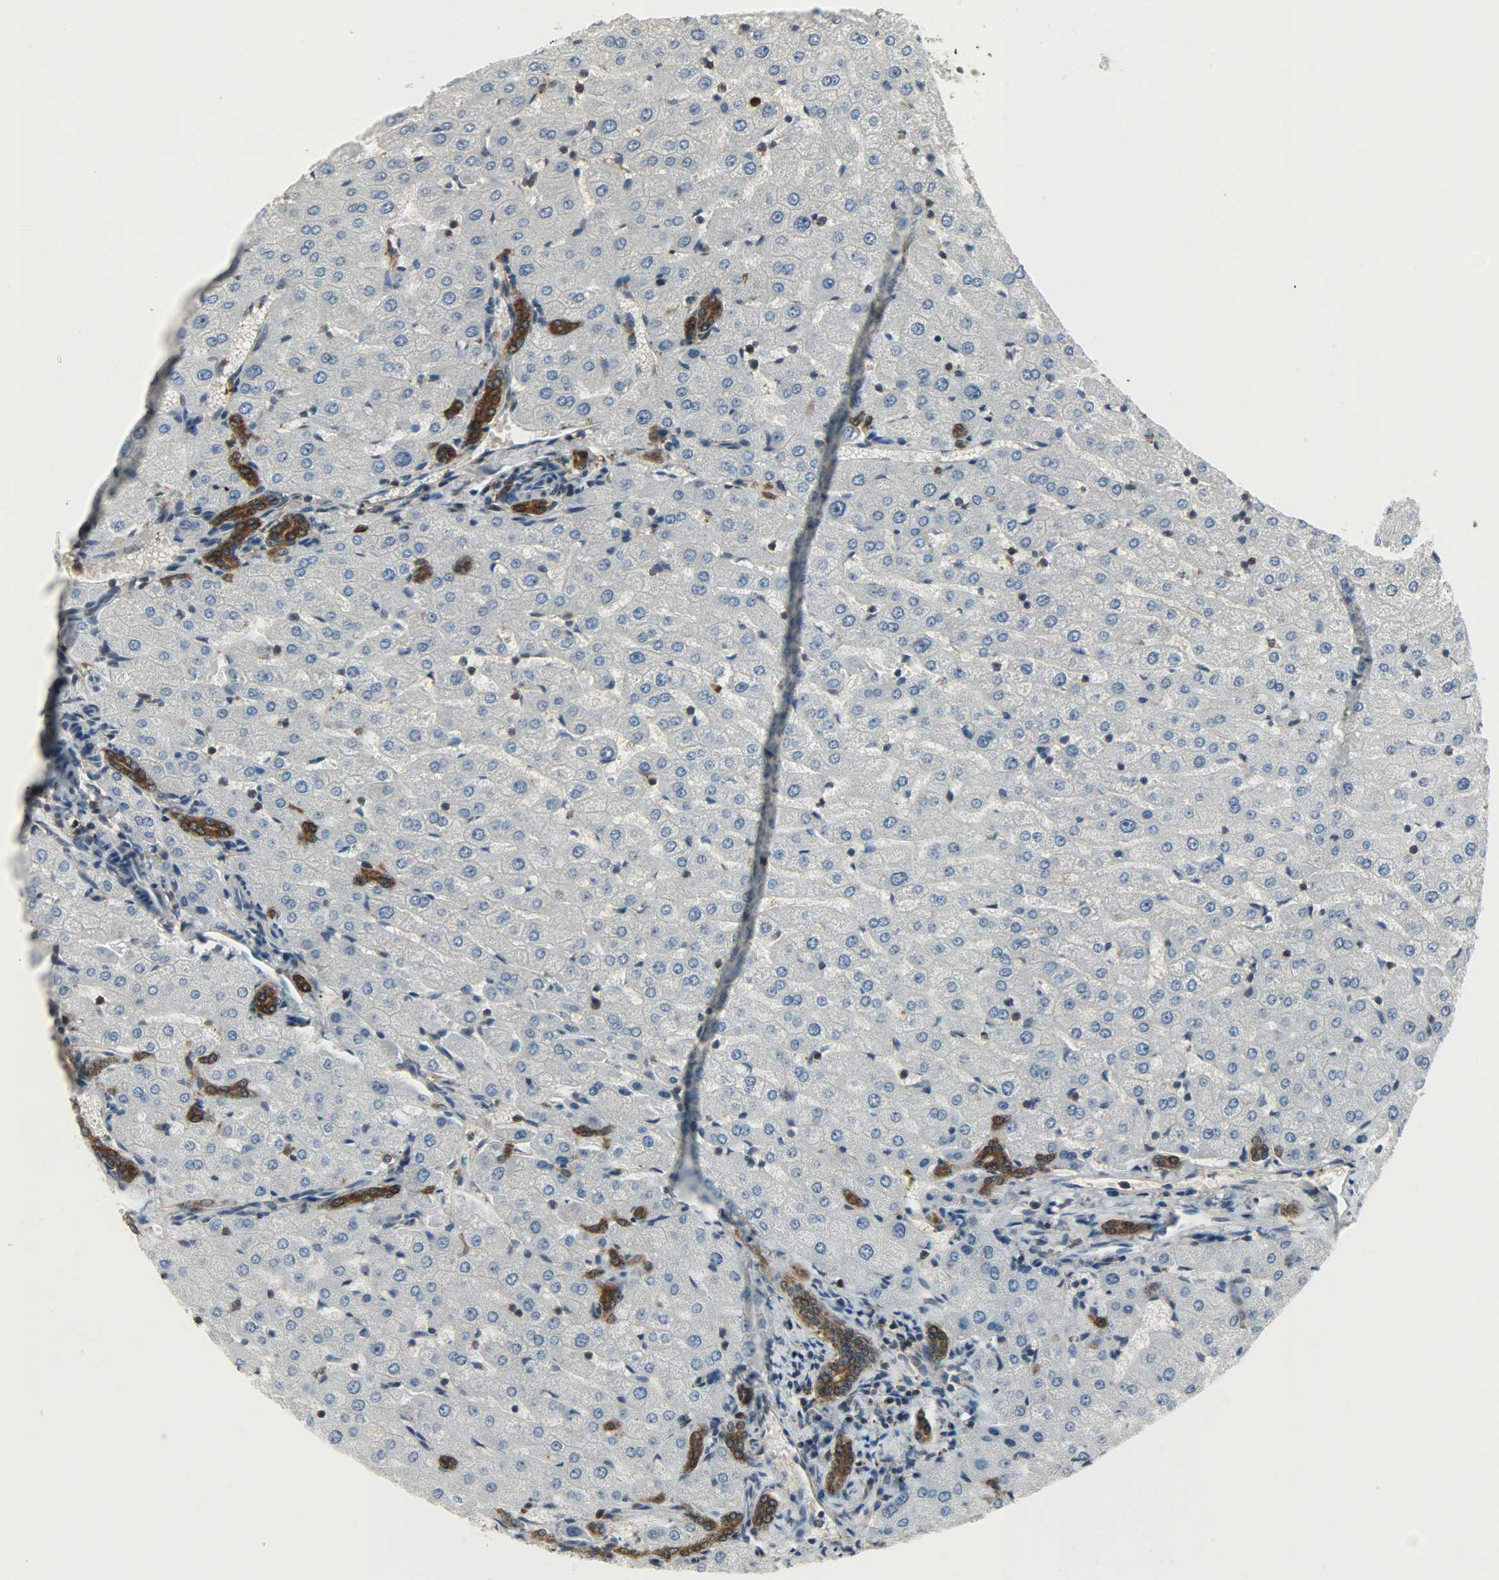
{"staining": {"intensity": "strong", "quantity": ">75%", "location": "cytoplasmic/membranous"}, "tissue": "liver", "cell_type": "Cholangiocytes", "image_type": "normal", "snomed": [{"axis": "morphology", "description": "Normal tissue, NOS"}, {"axis": "morphology", "description": "Fibrosis, NOS"}, {"axis": "topography", "description": "Liver"}], "caption": "Immunohistochemical staining of normal human liver demonstrates strong cytoplasmic/membranous protein positivity in approximately >75% of cholangiocytes. (Stains: DAB in brown, nuclei in blue, Microscopy: brightfield microscopy at high magnification).", "gene": "LDHB", "patient": {"sex": "female", "age": 29}}